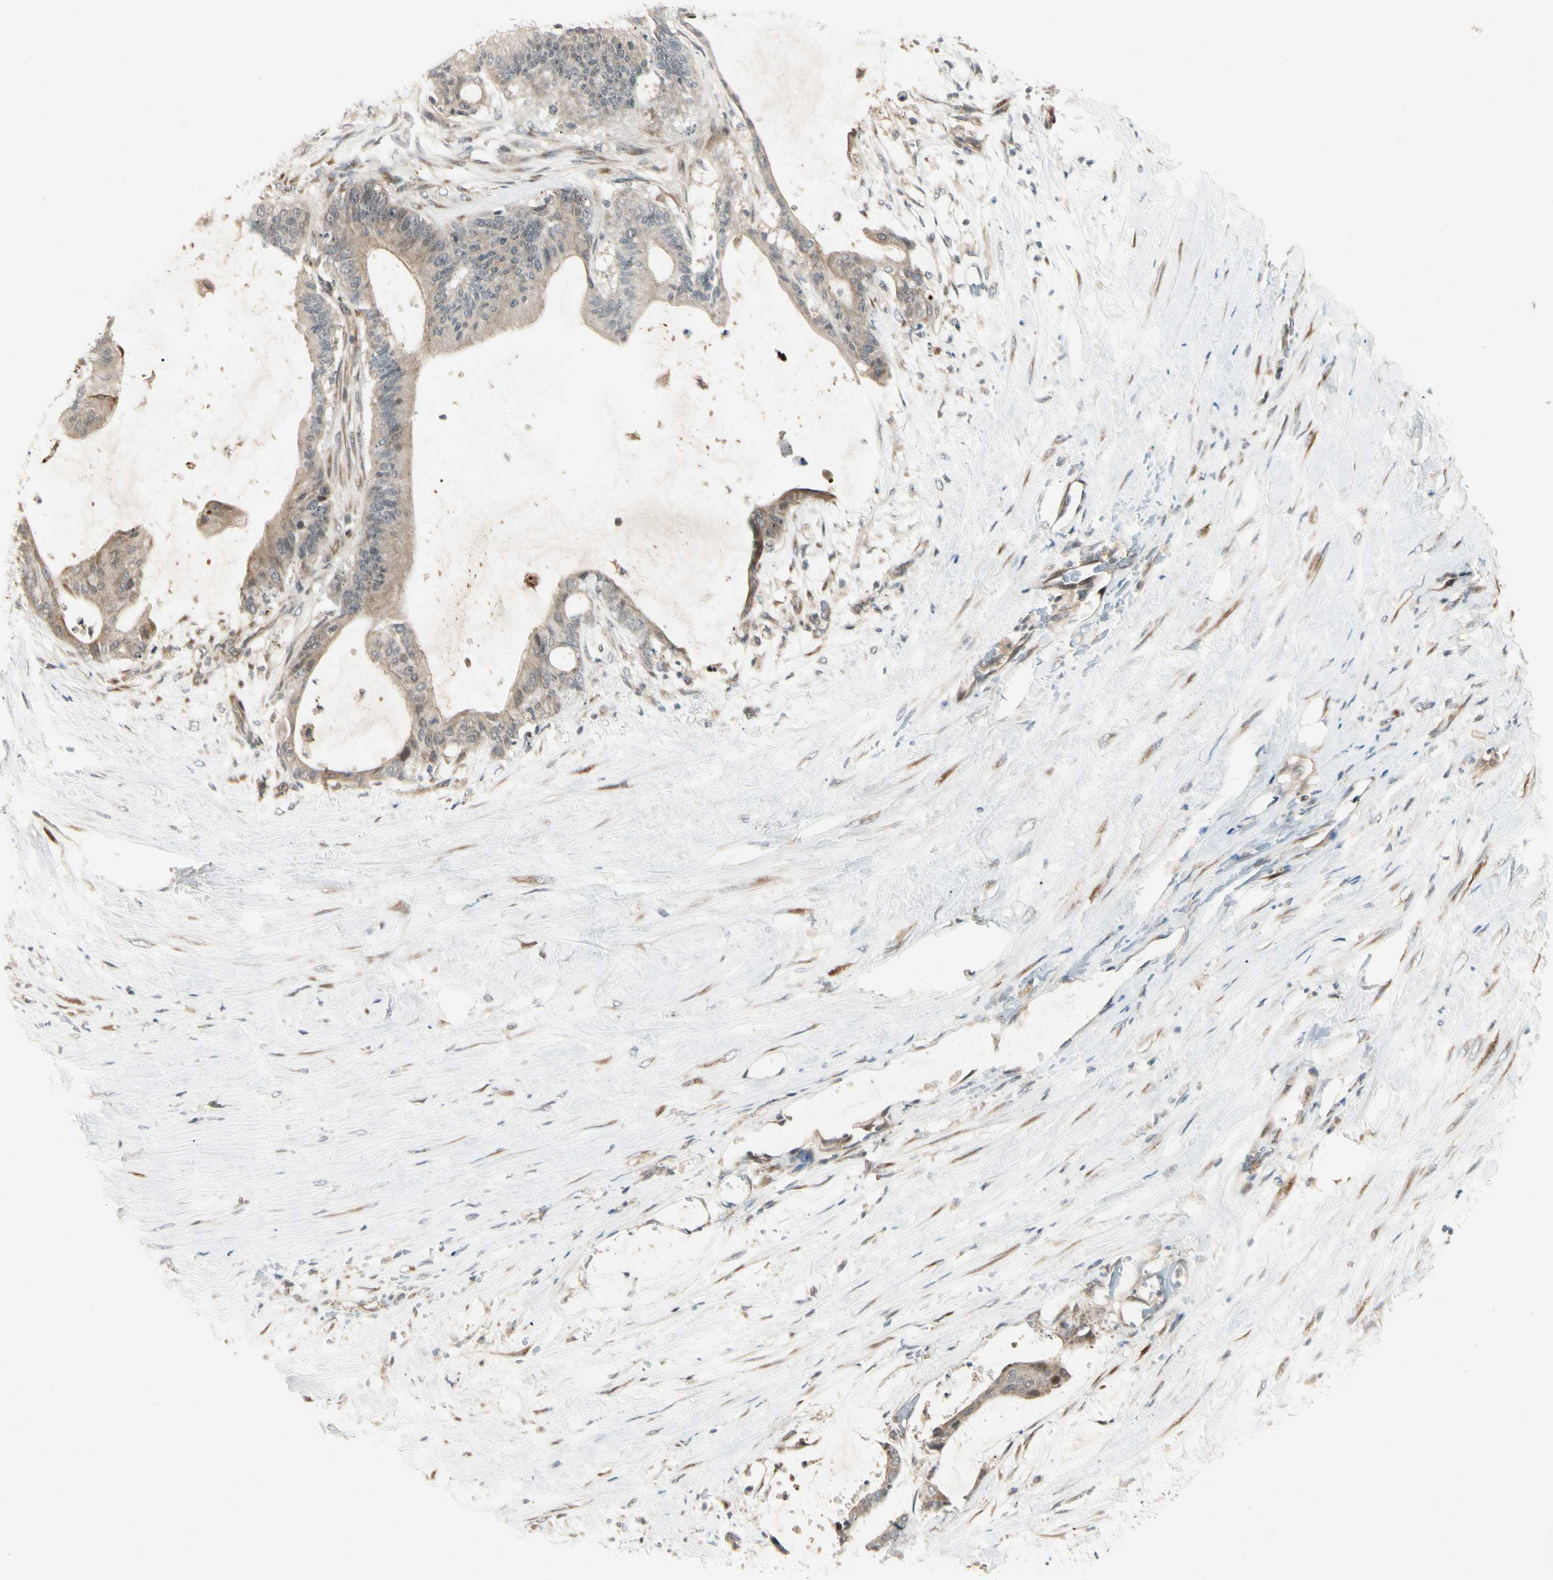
{"staining": {"intensity": "weak", "quantity": ">75%", "location": "cytoplasmic/membranous"}, "tissue": "liver cancer", "cell_type": "Tumor cells", "image_type": "cancer", "snomed": [{"axis": "morphology", "description": "Cholangiocarcinoma"}, {"axis": "topography", "description": "Liver"}], "caption": "IHC histopathology image of human liver cancer (cholangiocarcinoma) stained for a protein (brown), which reveals low levels of weak cytoplasmic/membranous positivity in approximately >75% of tumor cells.", "gene": "FNDC3B", "patient": {"sex": "female", "age": 73}}